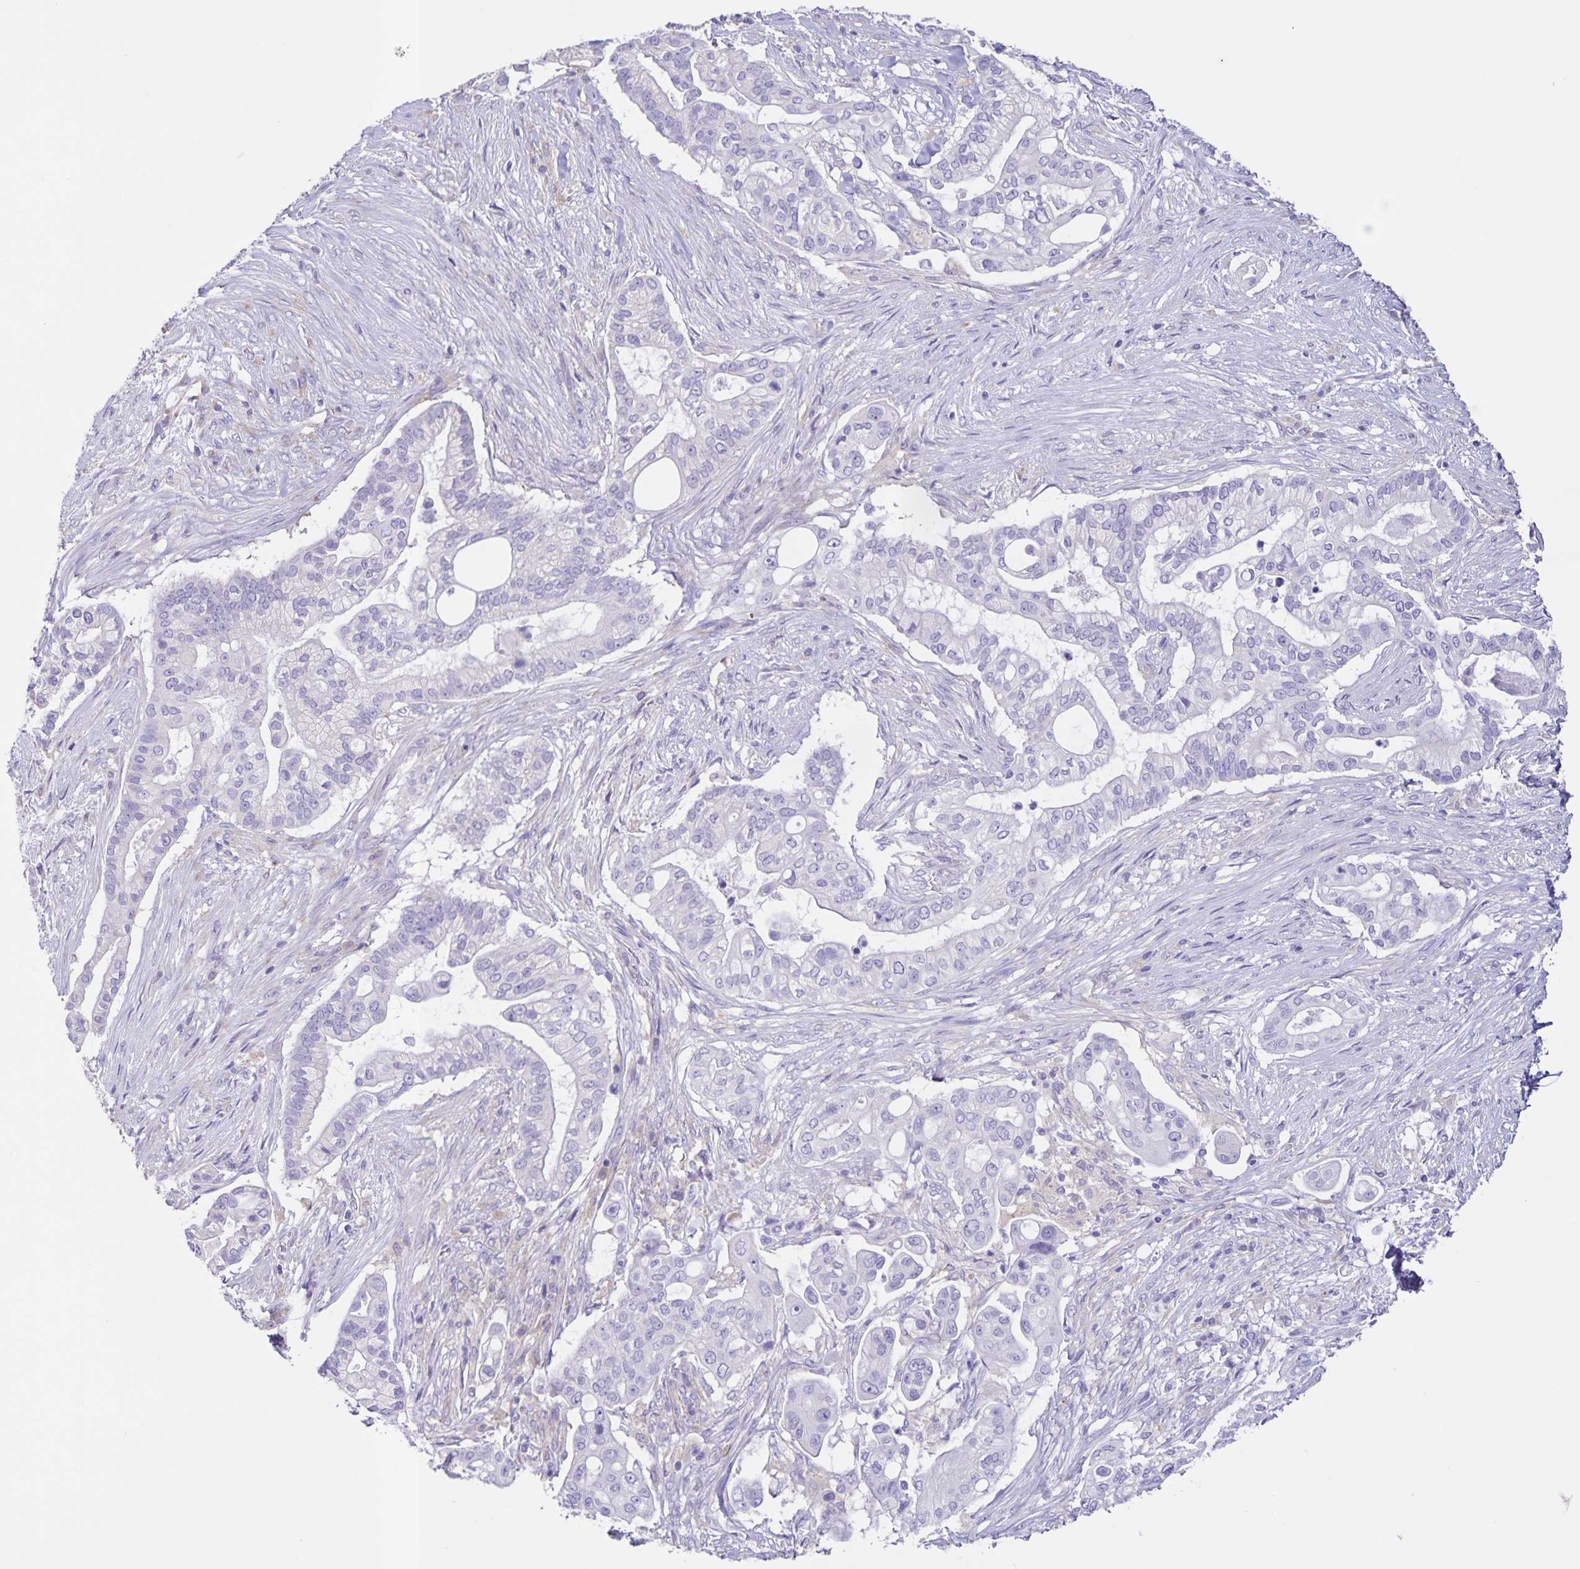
{"staining": {"intensity": "negative", "quantity": "none", "location": "none"}, "tissue": "pancreatic cancer", "cell_type": "Tumor cells", "image_type": "cancer", "snomed": [{"axis": "morphology", "description": "Adenocarcinoma, NOS"}, {"axis": "topography", "description": "Pancreas"}], "caption": "Adenocarcinoma (pancreatic) stained for a protein using immunohistochemistry exhibits no staining tumor cells.", "gene": "BOLL", "patient": {"sex": "female", "age": 69}}